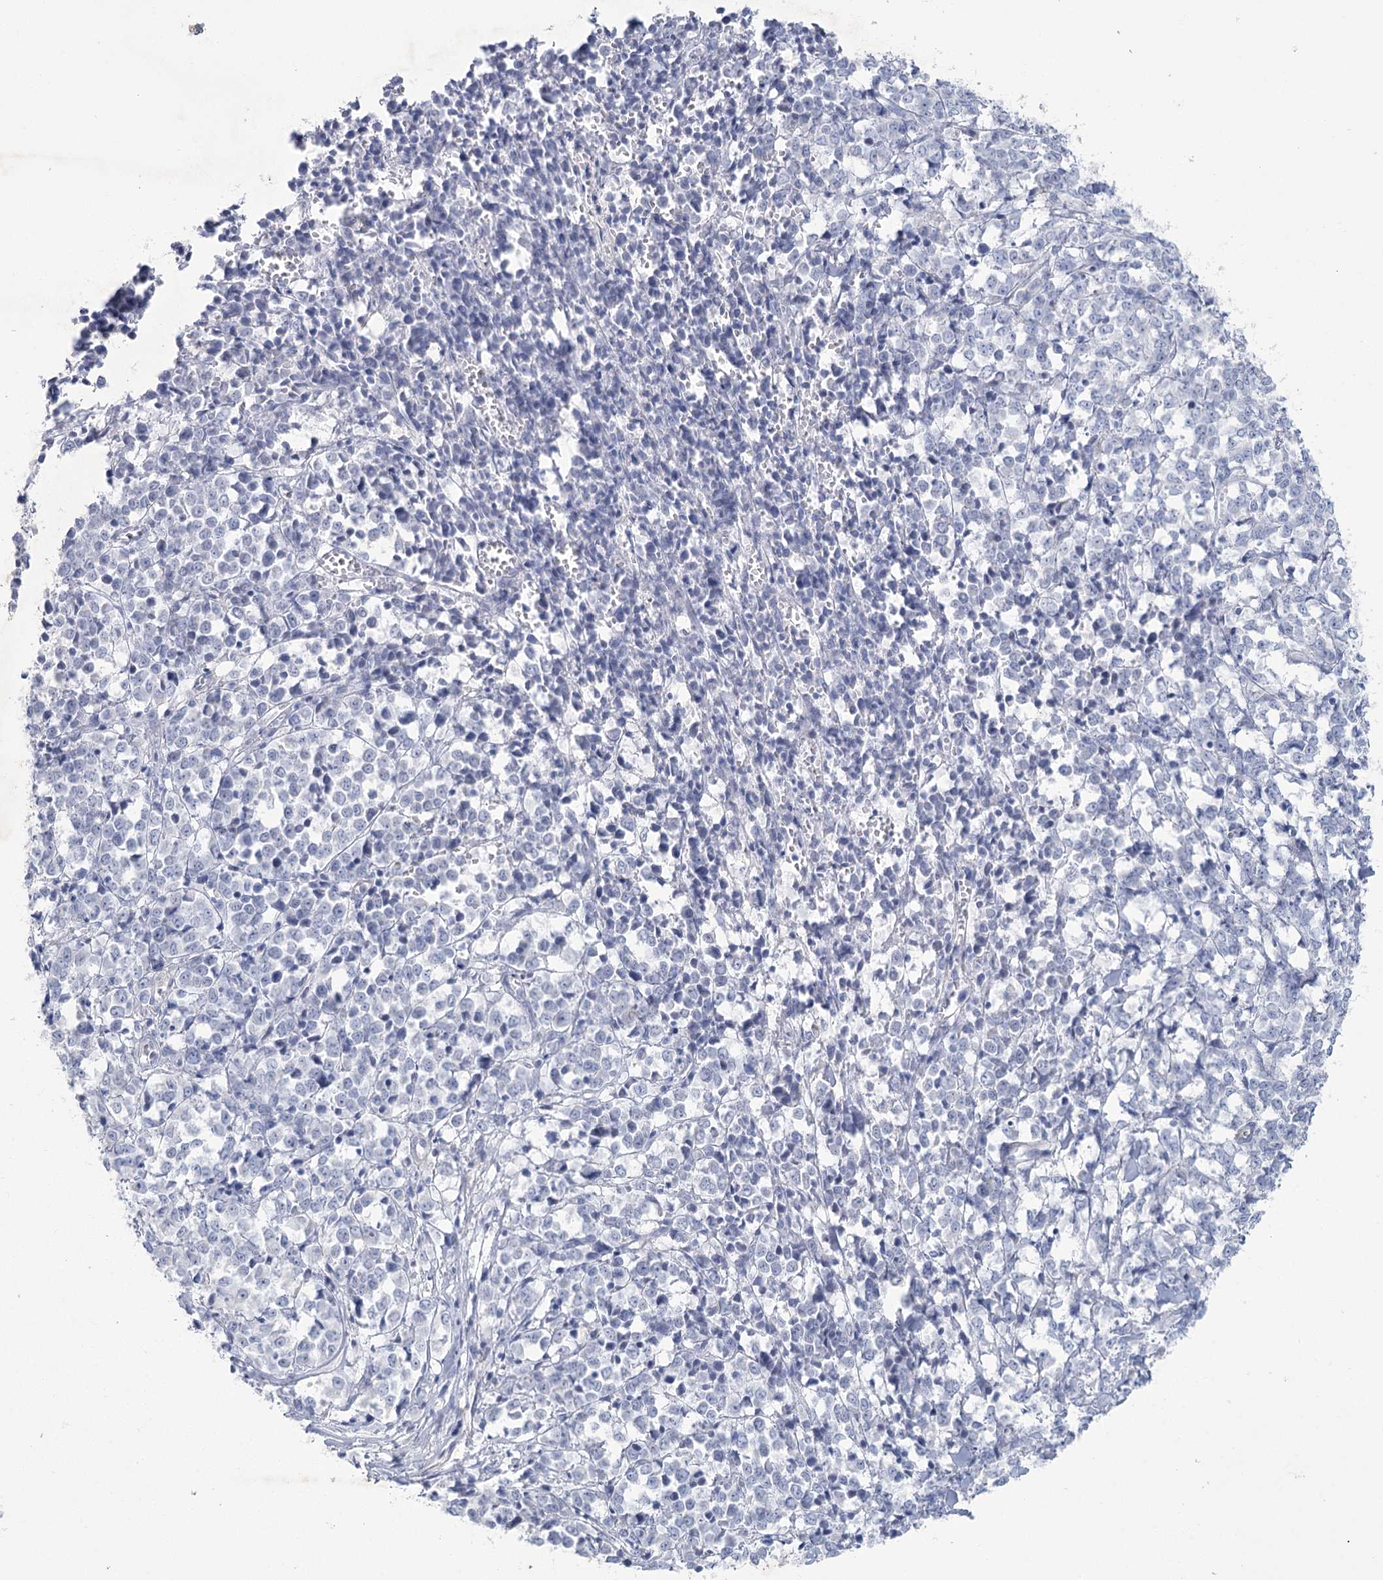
{"staining": {"intensity": "negative", "quantity": "none", "location": "none"}, "tissue": "melanoma", "cell_type": "Tumor cells", "image_type": "cancer", "snomed": [{"axis": "morphology", "description": "Malignant melanoma, NOS"}, {"axis": "topography", "description": "Skin"}], "caption": "Melanoma was stained to show a protein in brown. There is no significant positivity in tumor cells. (DAB immunohistochemistry visualized using brightfield microscopy, high magnification).", "gene": "CCDC88A", "patient": {"sex": "female", "age": 72}}